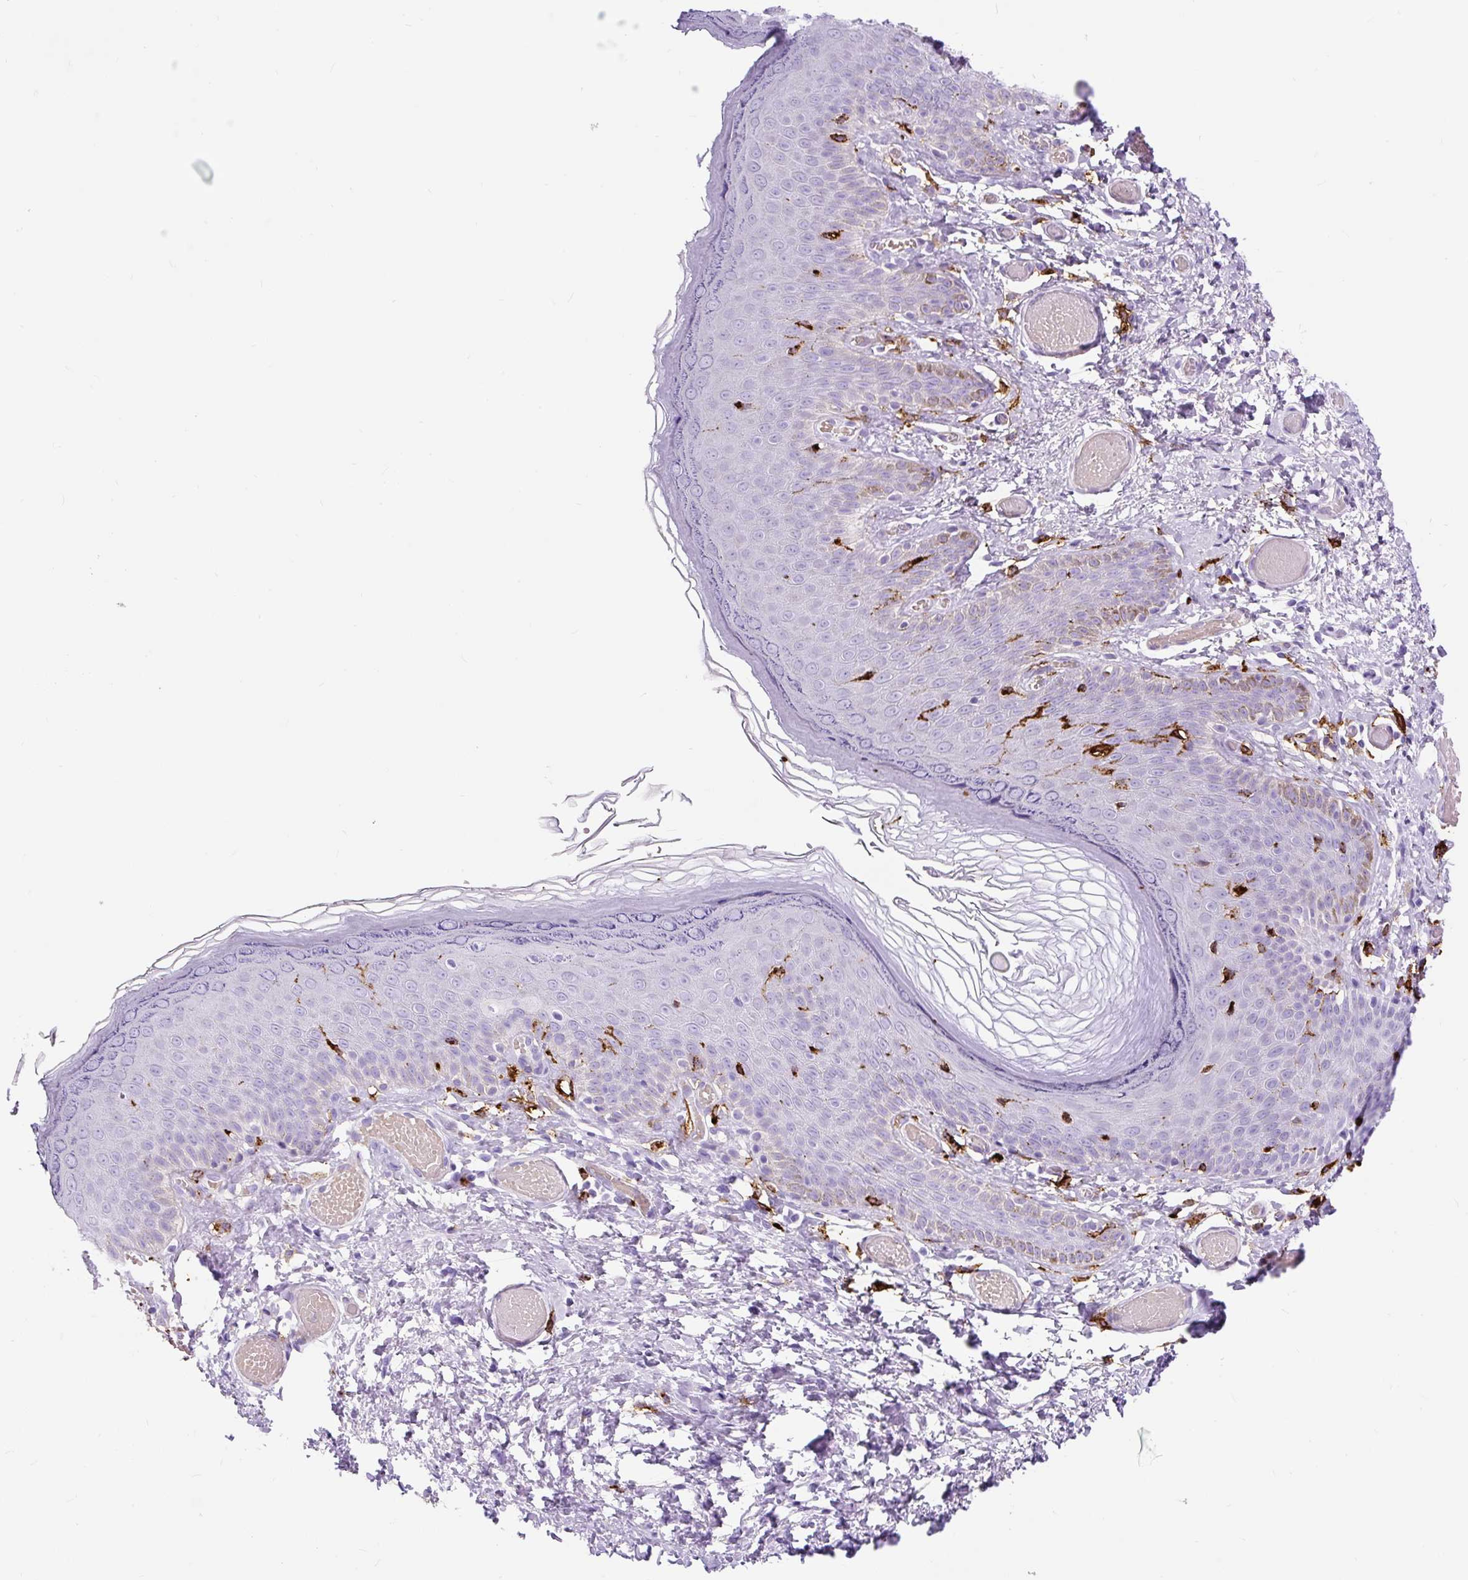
{"staining": {"intensity": "moderate", "quantity": "<25%", "location": "cytoplasmic/membranous"}, "tissue": "skin", "cell_type": "Epidermal cells", "image_type": "normal", "snomed": [{"axis": "morphology", "description": "Normal tissue, NOS"}, {"axis": "topography", "description": "Anal"}], "caption": "Immunohistochemical staining of normal human skin exhibits moderate cytoplasmic/membranous protein positivity in approximately <25% of epidermal cells. (DAB = brown stain, brightfield microscopy at high magnification).", "gene": "HLA", "patient": {"sex": "female", "age": 40}}